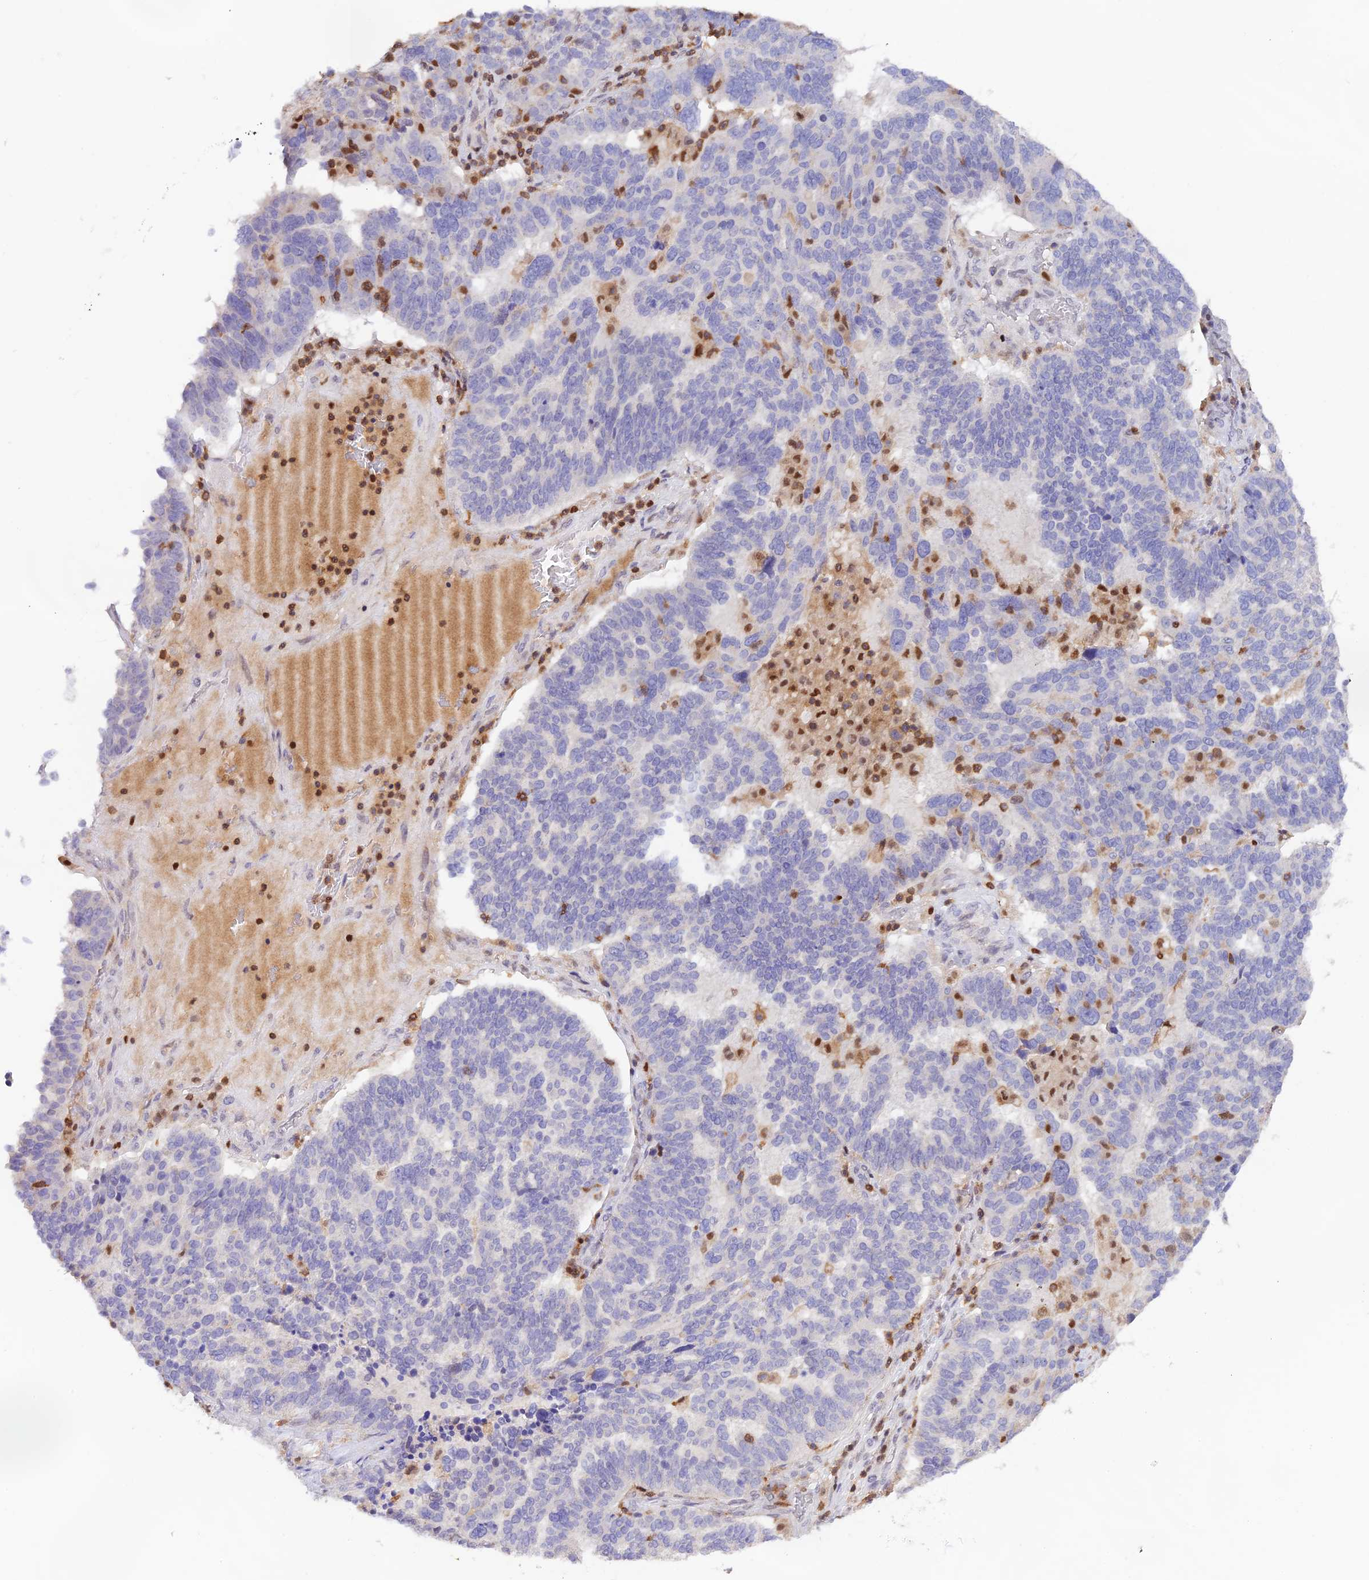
{"staining": {"intensity": "negative", "quantity": "none", "location": "none"}, "tissue": "ovarian cancer", "cell_type": "Tumor cells", "image_type": "cancer", "snomed": [{"axis": "morphology", "description": "Cystadenocarcinoma, serous, NOS"}, {"axis": "topography", "description": "Ovary"}], "caption": "A high-resolution photomicrograph shows IHC staining of ovarian cancer, which exhibits no significant positivity in tumor cells.", "gene": "DENND1C", "patient": {"sex": "female", "age": 59}}